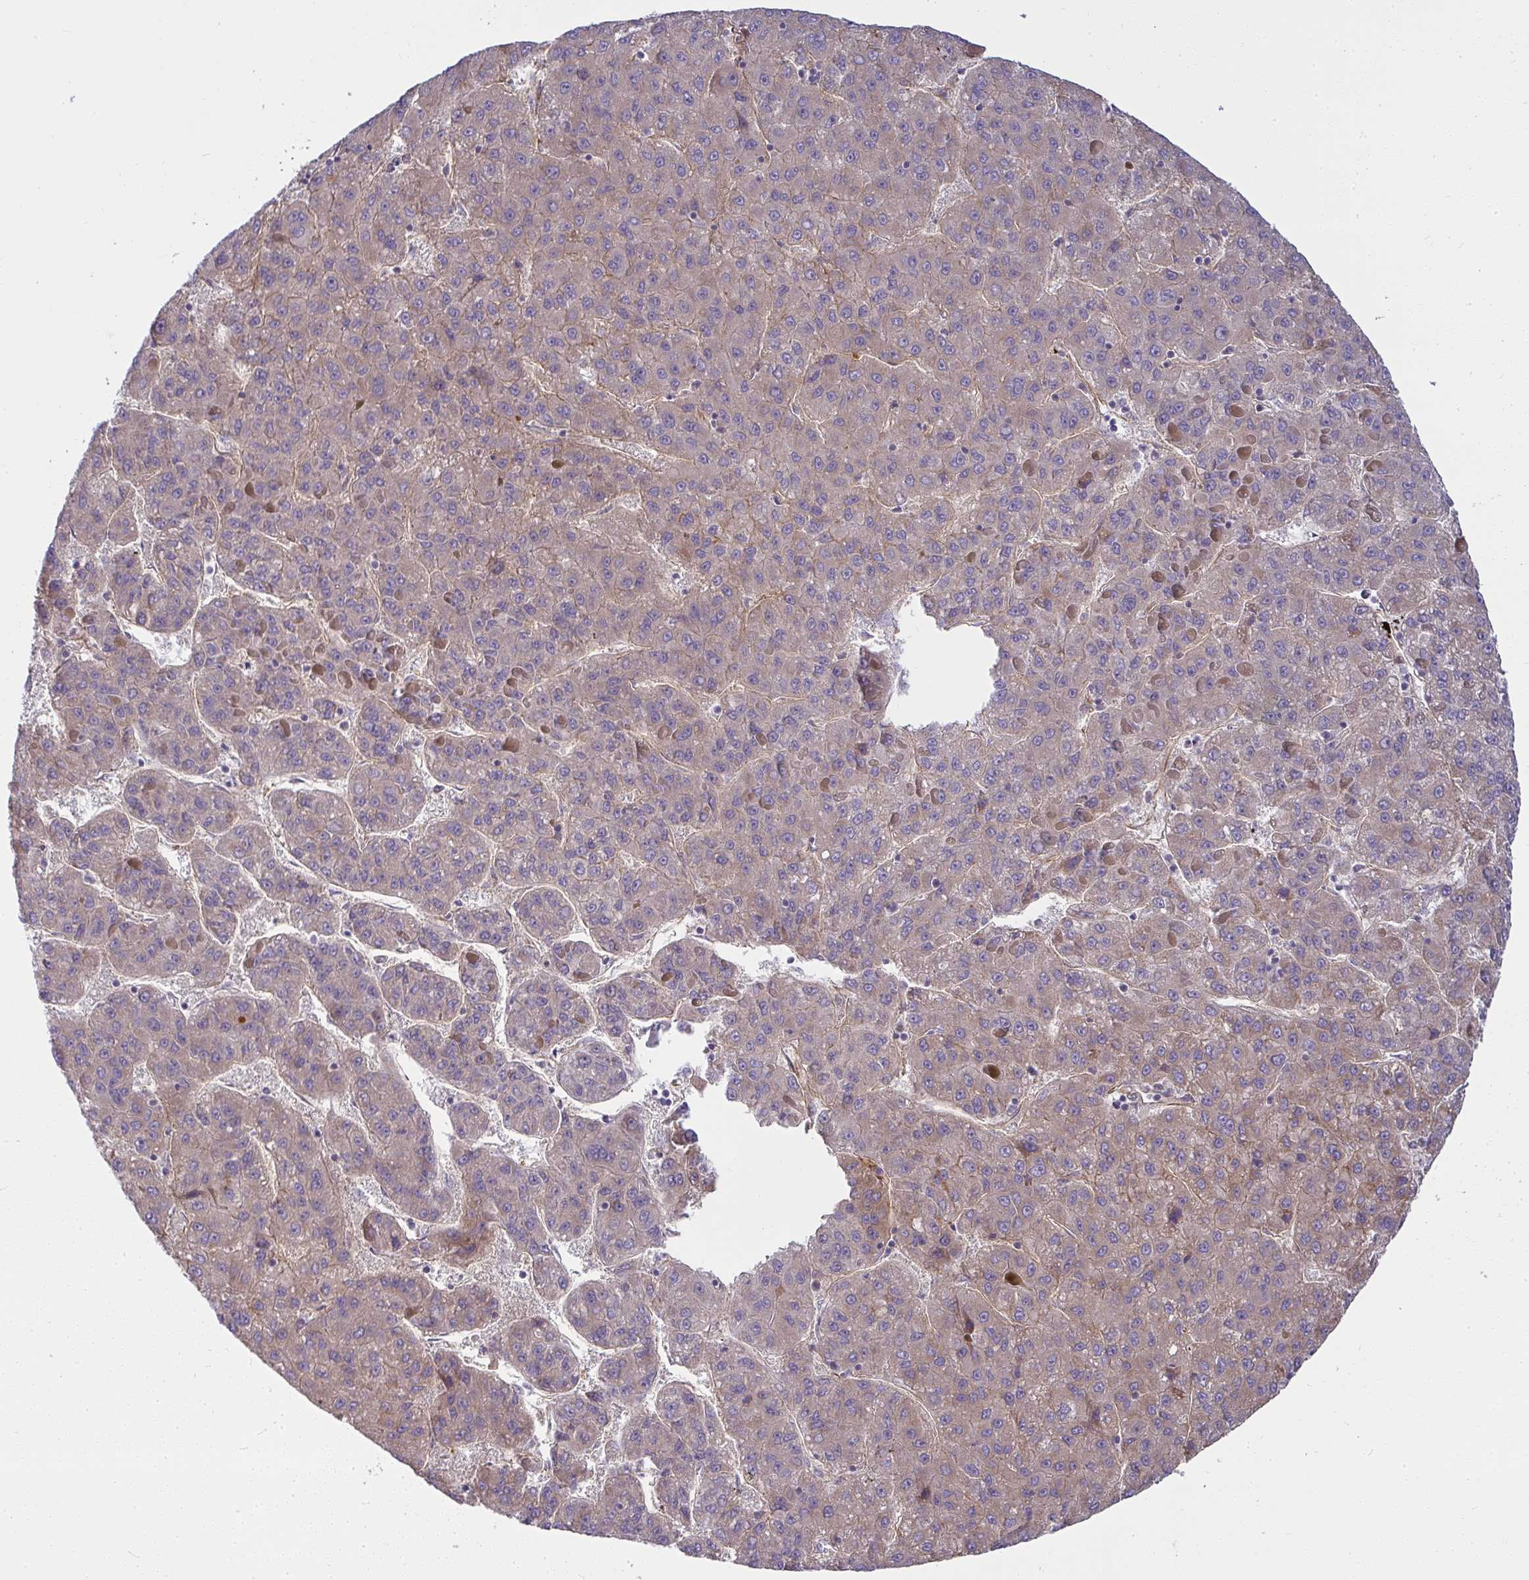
{"staining": {"intensity": "weak", "quantity": "25%-75%", "location": "cytoplasmic/membranous"}, "tissue": "liver cancer", "cell_type": "Tumor cells", "image_type": "cancer", "snomed": [{"axis": "morphology", "description": "Carcinoma, Hepatocellular, NOS"}, {"axis": "topography", "description": "Liver"}], "caption": "The micrograph demonstrates immunohistochemical staining of liver hepatocellular carcinoma. There is weak cytoplasmic/membranous expression is identified in about 25%-75% of tumor cells.", "gene": "IFIT3", "patient": {"sex": "female", "age": 82}}